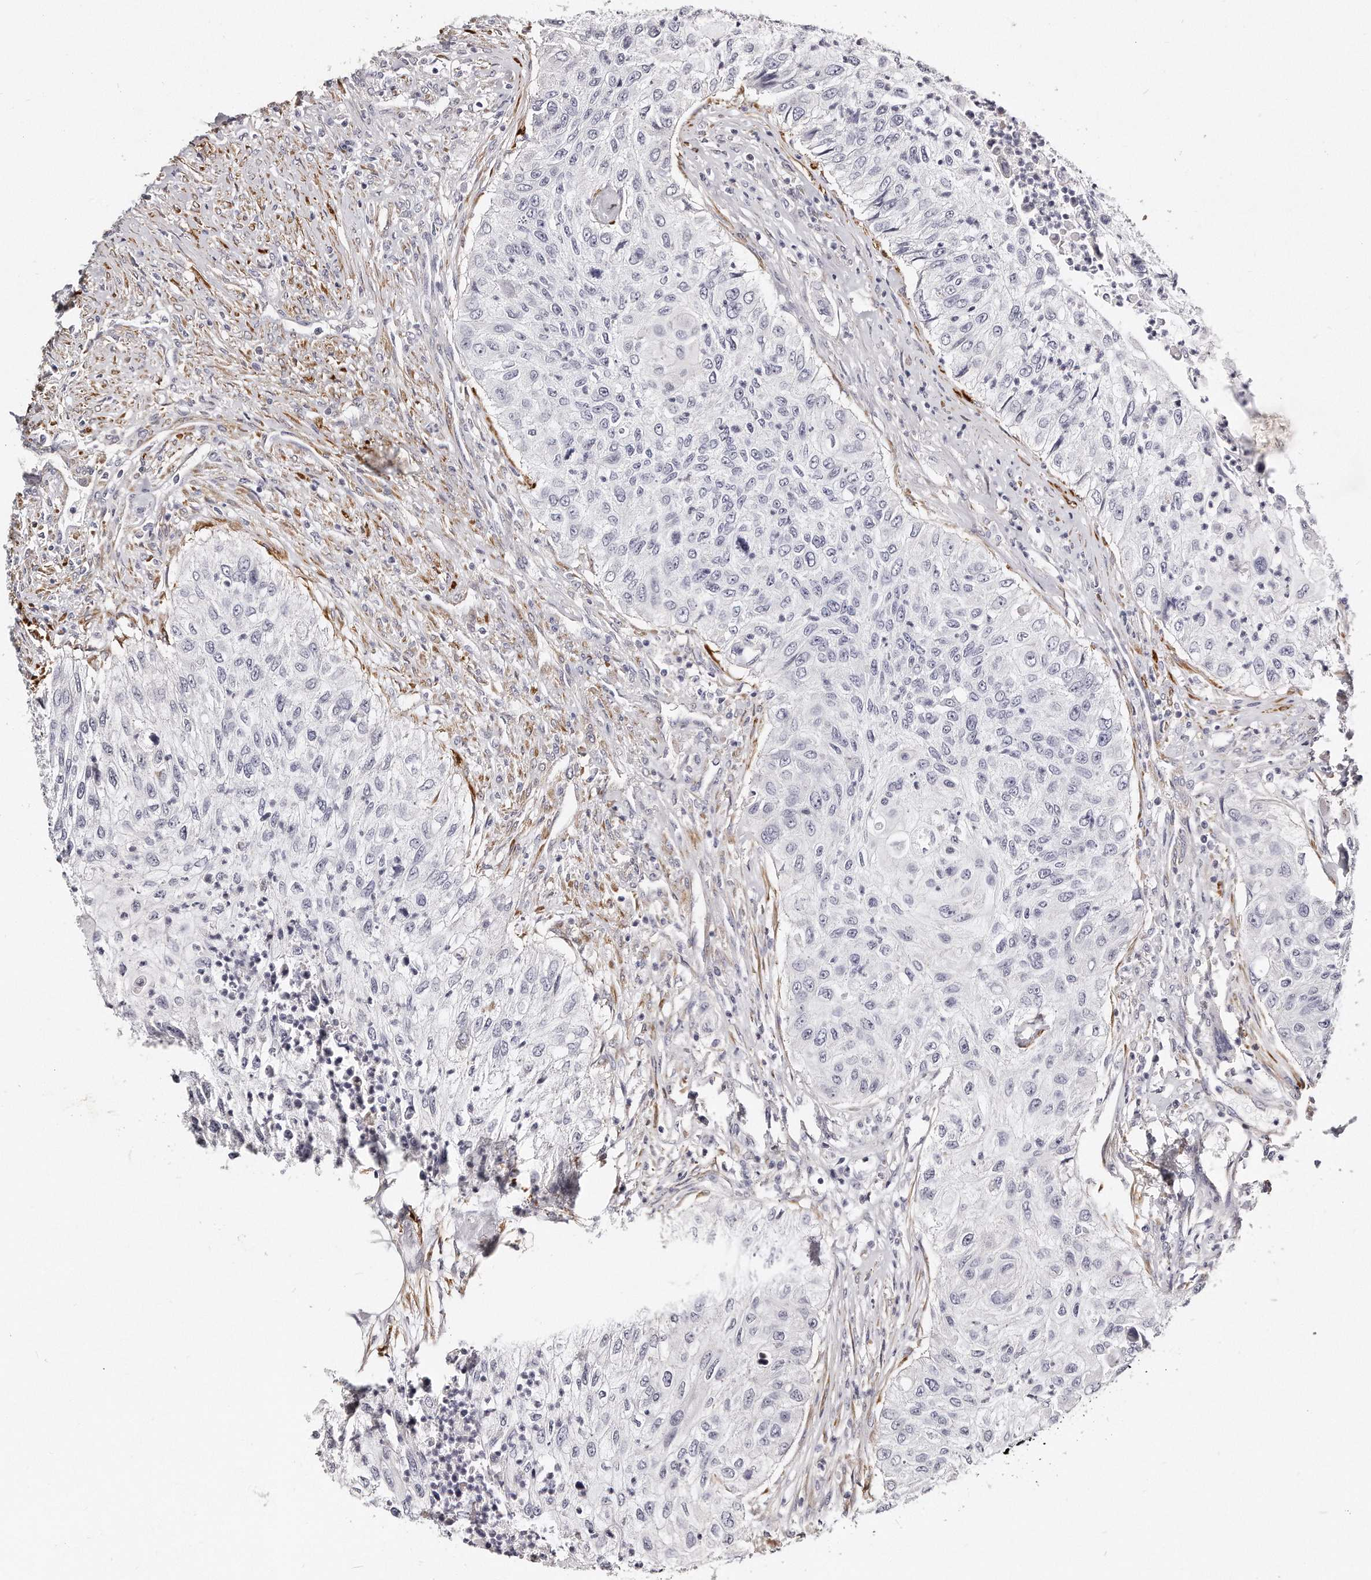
{"staining": {"intensity": "negative", "quantity": "none", "location": "none"}, "tissue": "urothelial cancer", "cell_type": "Tumor cells", "image_type": "cancer", "snomed": [{"axis": "morphology", "description": "Urothelial carcinoma, High grade"}, {"axis": "topography", "description": "Urinary bladder"}], "caption": "Tumor cells are negative for brown protein staining in high-grade urothelial carcinoma.", "gene": "LMOD1", "patient": {"sex": "female", "age": 60}}